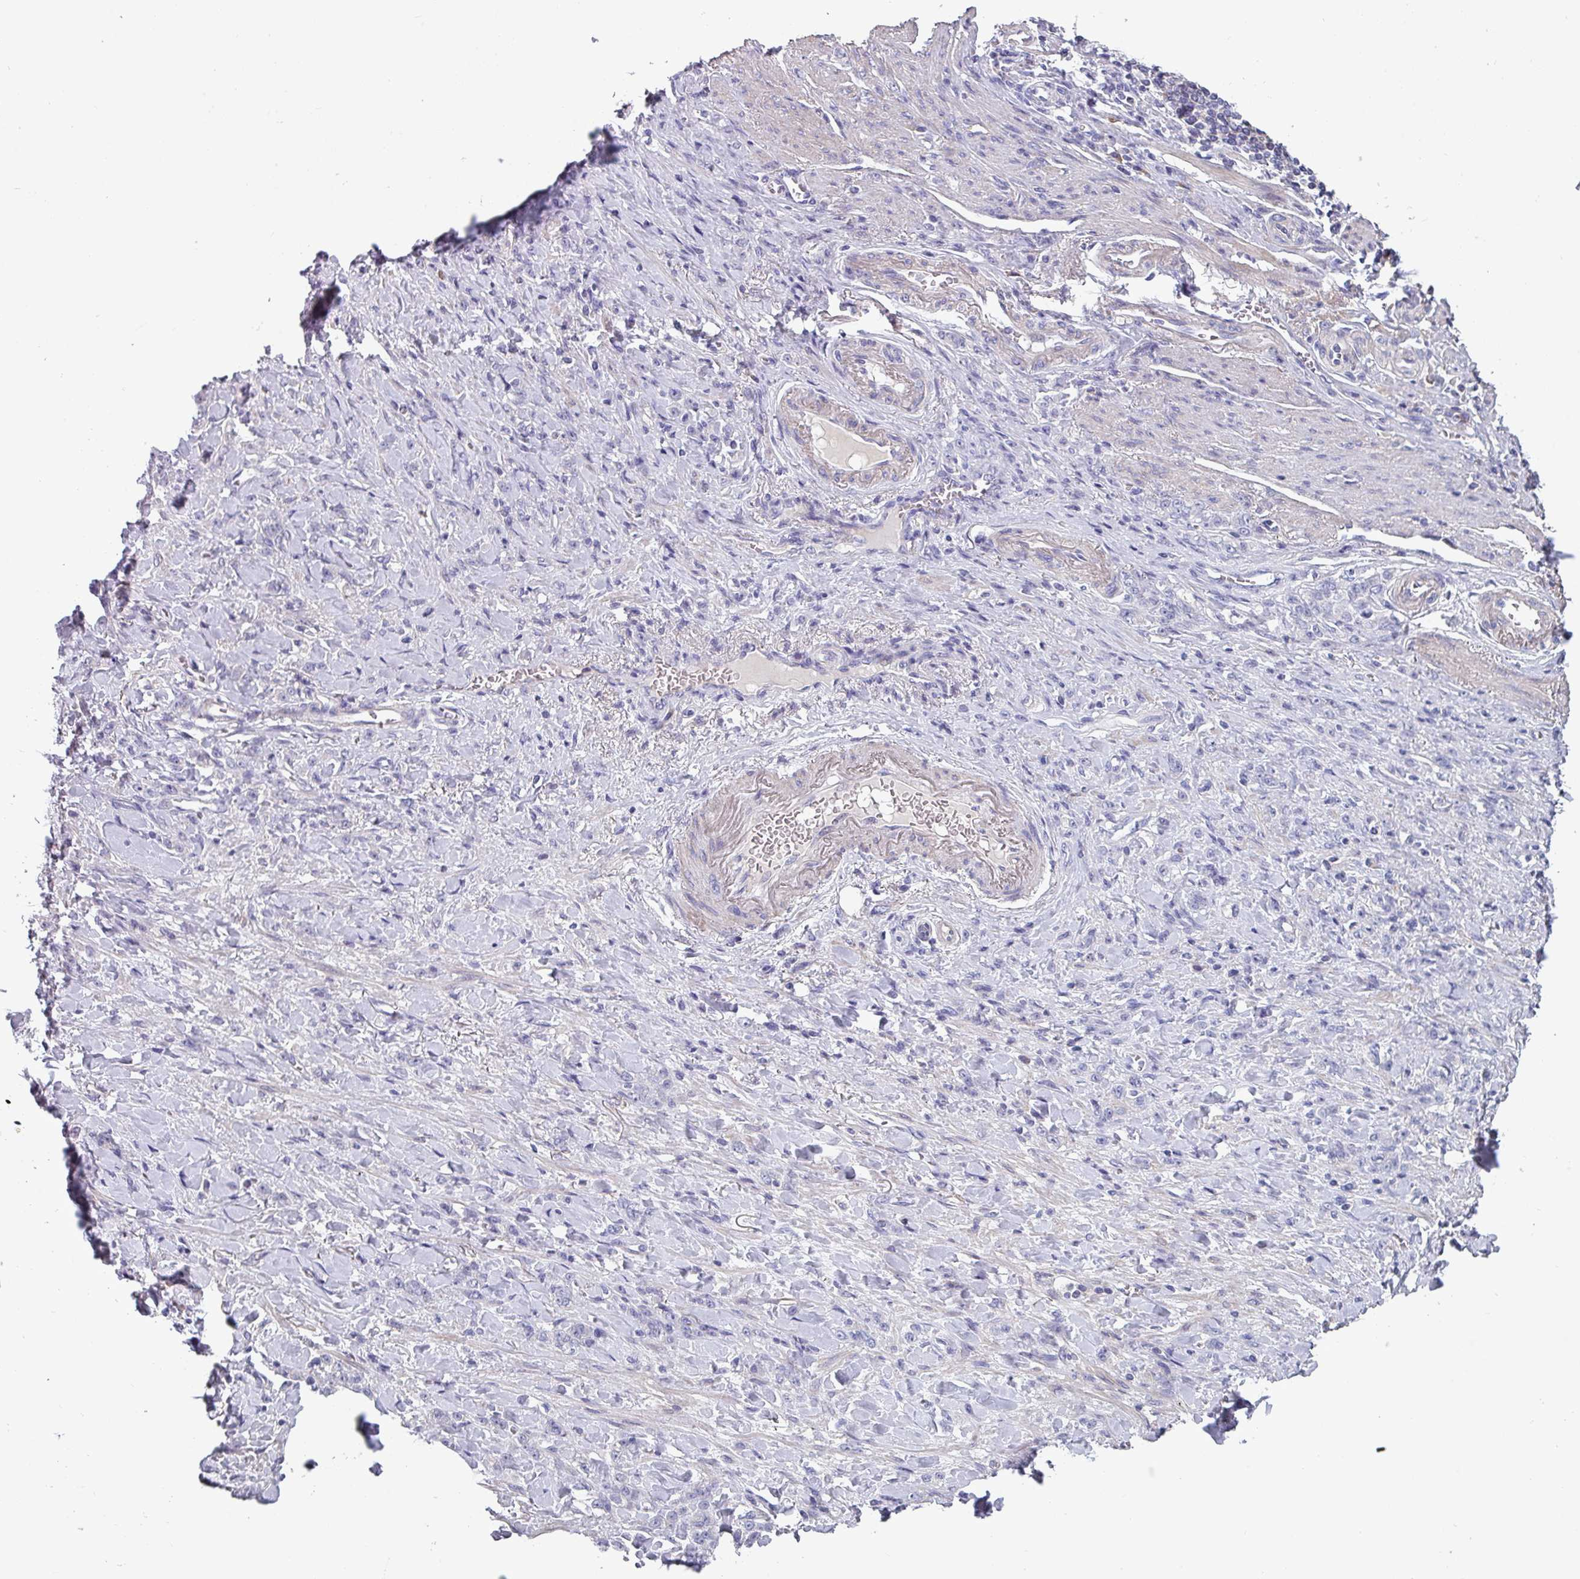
{"staining": {"intensity": "negative", "quantity": "none", "location": "none"}, "tissue": "stomach cancer", "cell_type": "Tumor cells", "image_type": "cancer", "snomed": [{"axis": "morphology", "description": "Normal tissue, NOS"}, {"axis": "morphology", "description": "Adenocarcinoma, NOS"}, {"axis": "topography", "description": "Stomach"}], "caption": "IHC image of neoplastic tissue: stomach adenocarcinoma stained with DAB exhibits no significant protein expression in tumor cells.", "gene": "TMEM132A", "patient": {"sex": "male", "age": 82}}